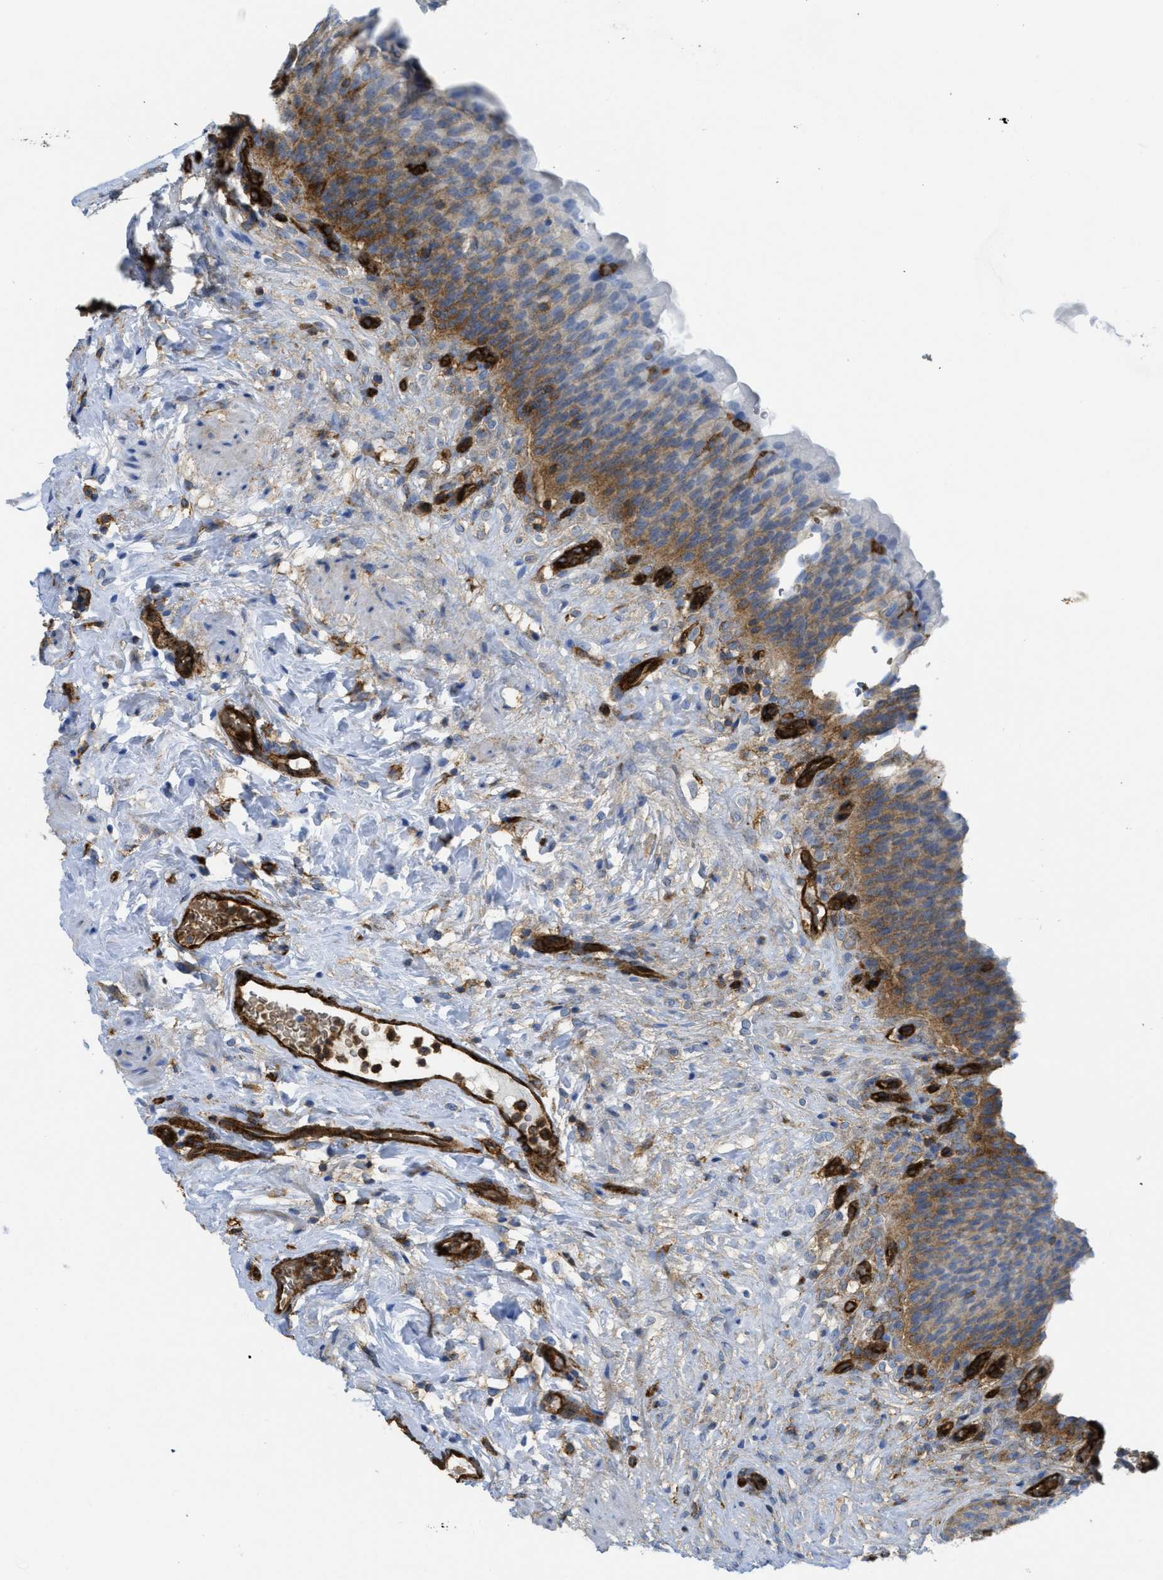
{"staining": {"intensity": "moderate", "quantity": "25%-75%", "location": "cytoplasmic/membranous"}, "tissue": "urinary bladder", "cell_type": "Urothelial cells", "image_type": "normal", "snomed": [{"axis": "morphology", "description": "Normal tissue, NOS"}, {"axis": "topography", "description": "Urinary bladder"}], "caption": "Urothelial cells exhibit medium levels of moderate cytoplasmic/membranous expression in approximately 25%-75% of cells in normal human urinary bladder.", "gene": "HIP1", "patient": {"sex": "female", "age": 79}}